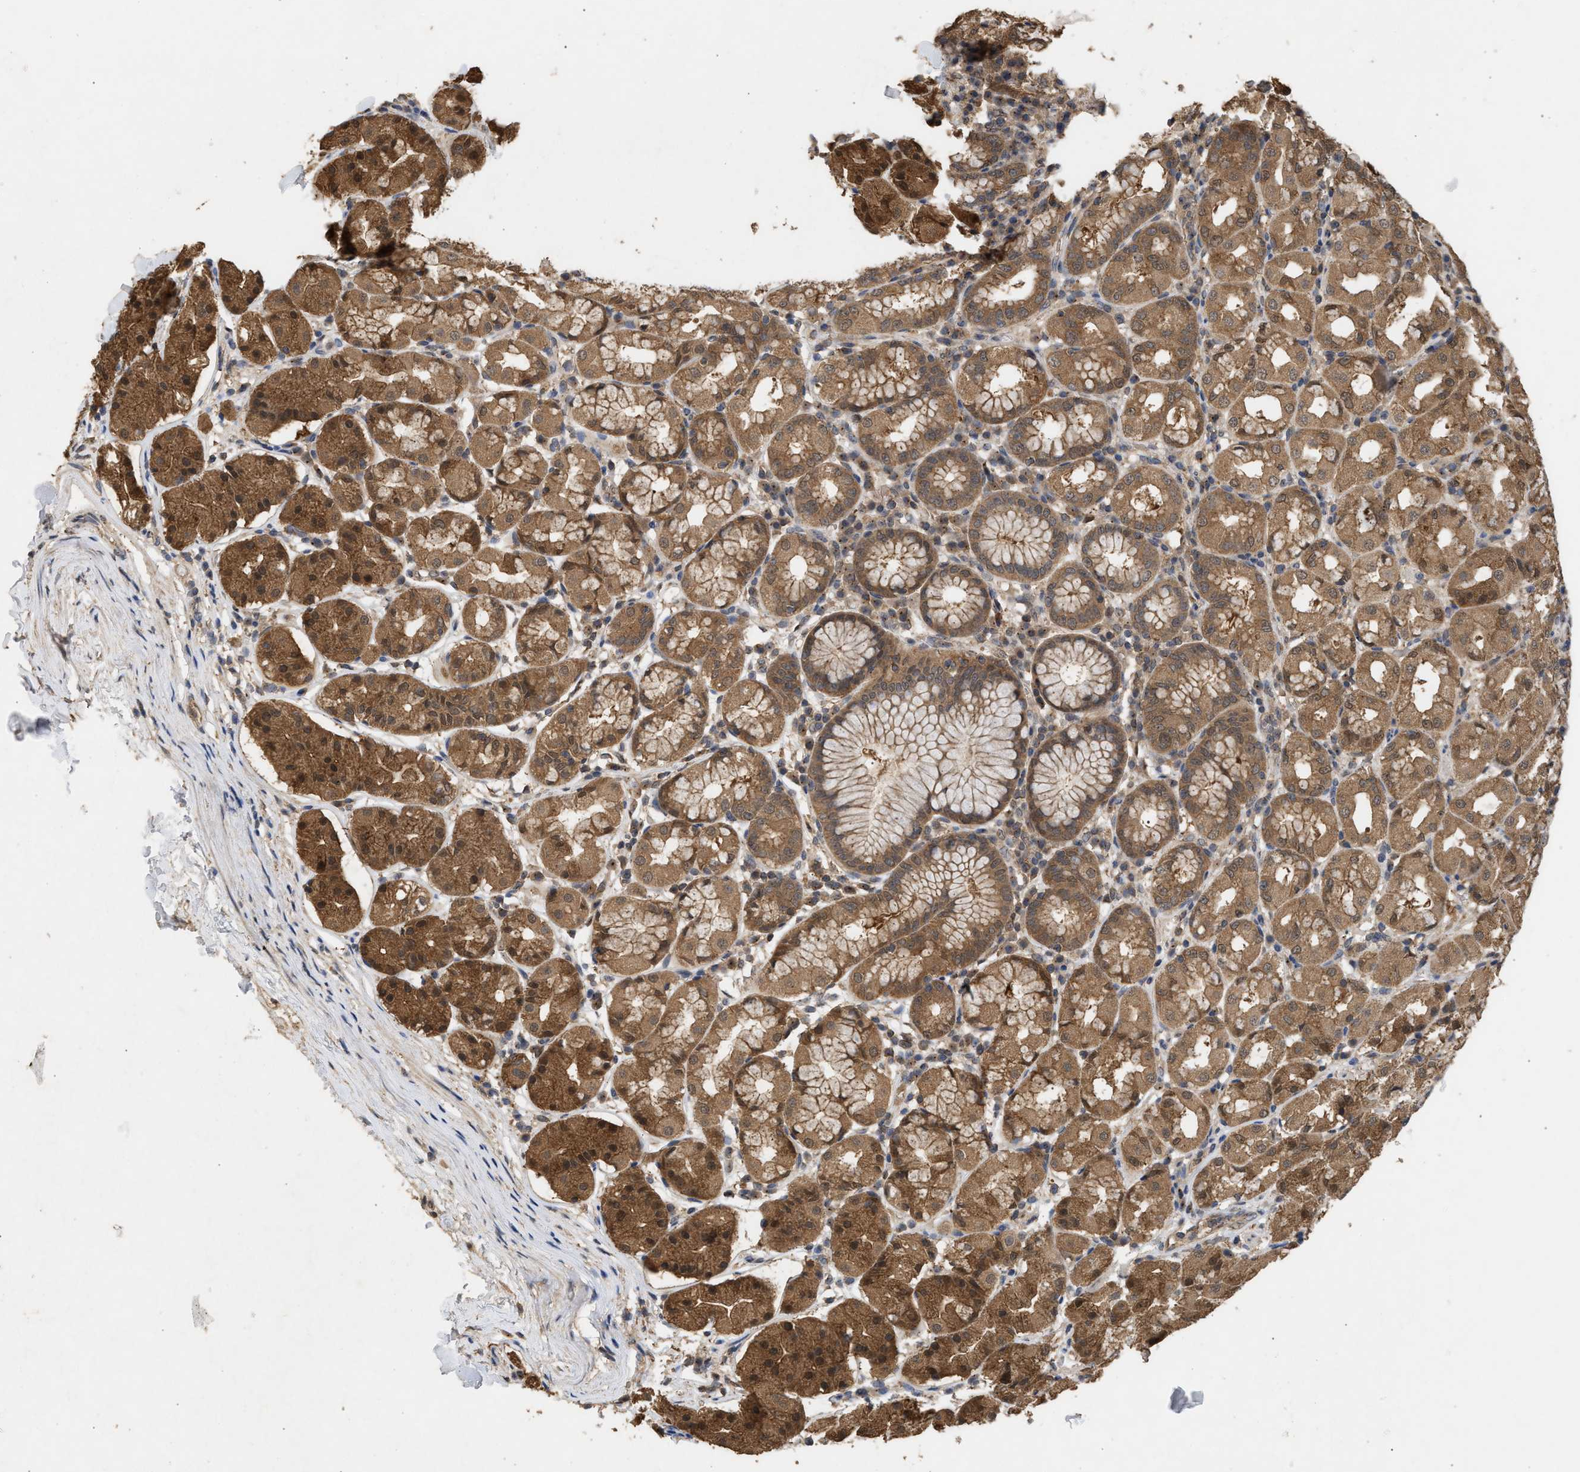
{"staining": {"intensity": "moderate", "quantity": ">75%", "location": "cytoplasmic/membranous,nuclear"}, "tissue": "stomach", "cell_type": "Glandular cells", "image_type": "normal", "snomed": [{"axis": "morphology", "description": "Normal tissue, NOS"}, {"axis": "topography", "description": "Stomach"}, {"axis": "topography", "description": "Stomach, lower"}], "caption": "Human stomach stained with a brown dye displays moderate cytoplasmic/membranous,nuclear positive expression in approximately >75% of glandular cells.", "gene": "FITM1", "patient": {"sex": "female", "age": 56}}